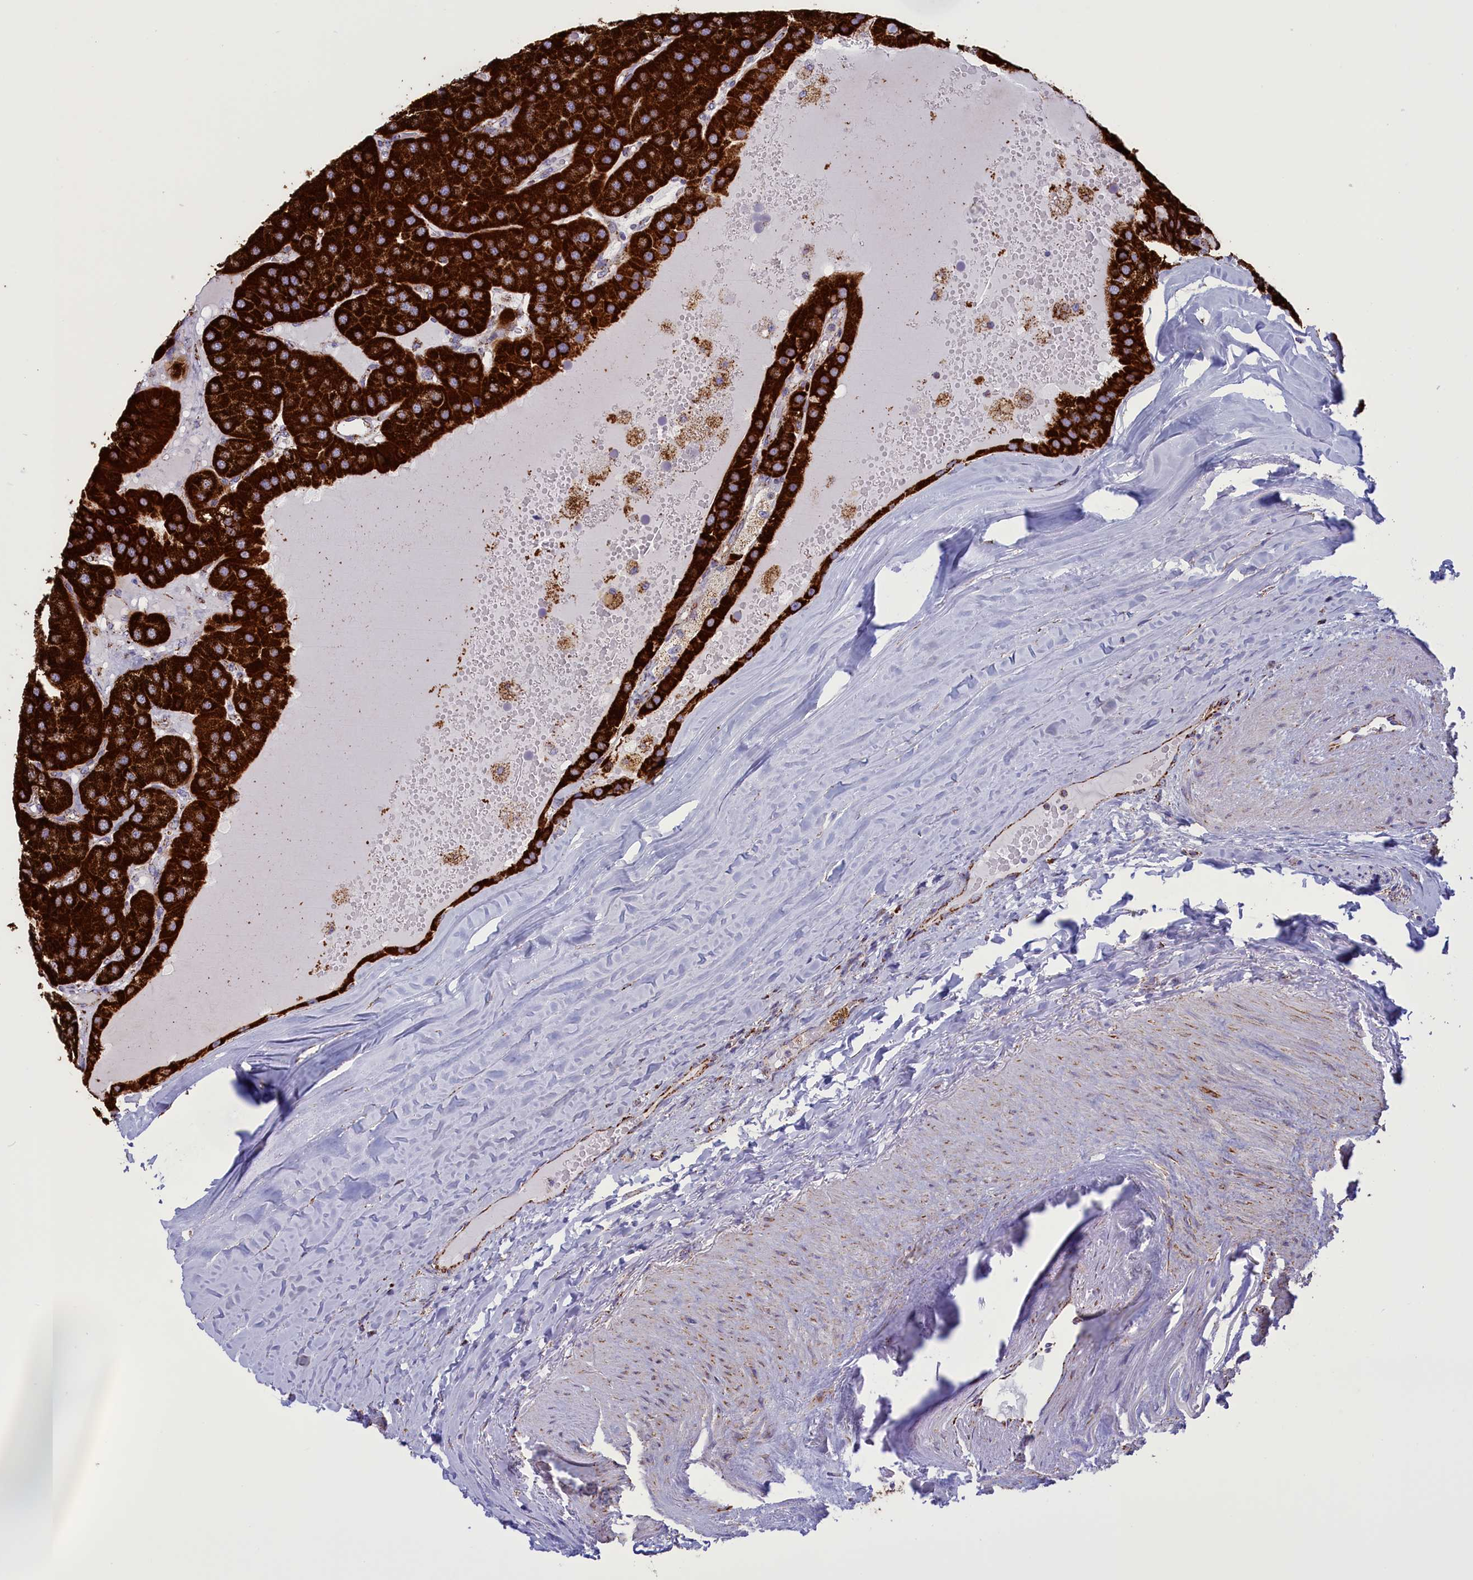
{"staining": {"intensity": "strong", "quantity": ">75%", "location": "cytoplasmic/membranous"}, "tissue": "parathyroid gland", "cell_type": "Glandular cells", "image_type": "normal", "snomed": [{"axis": "morphology", "description": "Normal tissue, NOS"}, {"axis": "morphology", "description": "Adenoma, NOS"}, {"axis": "topography", "description": "Parathyroid gland"}], "caption": "The photomicrograph demonstrates staining of benign parathyroid gland, revealing strong cytoplasmic/membranous protein staining (brown color) within glandular cells. The staining was performed using DAB (3,3'-diaminobenzidine) to visualize the protein expression in brown, while the nuclei were stained in blue with hematoxylin (Magnification: 20x).", "gene": "ISOC2", "patient": {"sex": "female", "age": 86}}